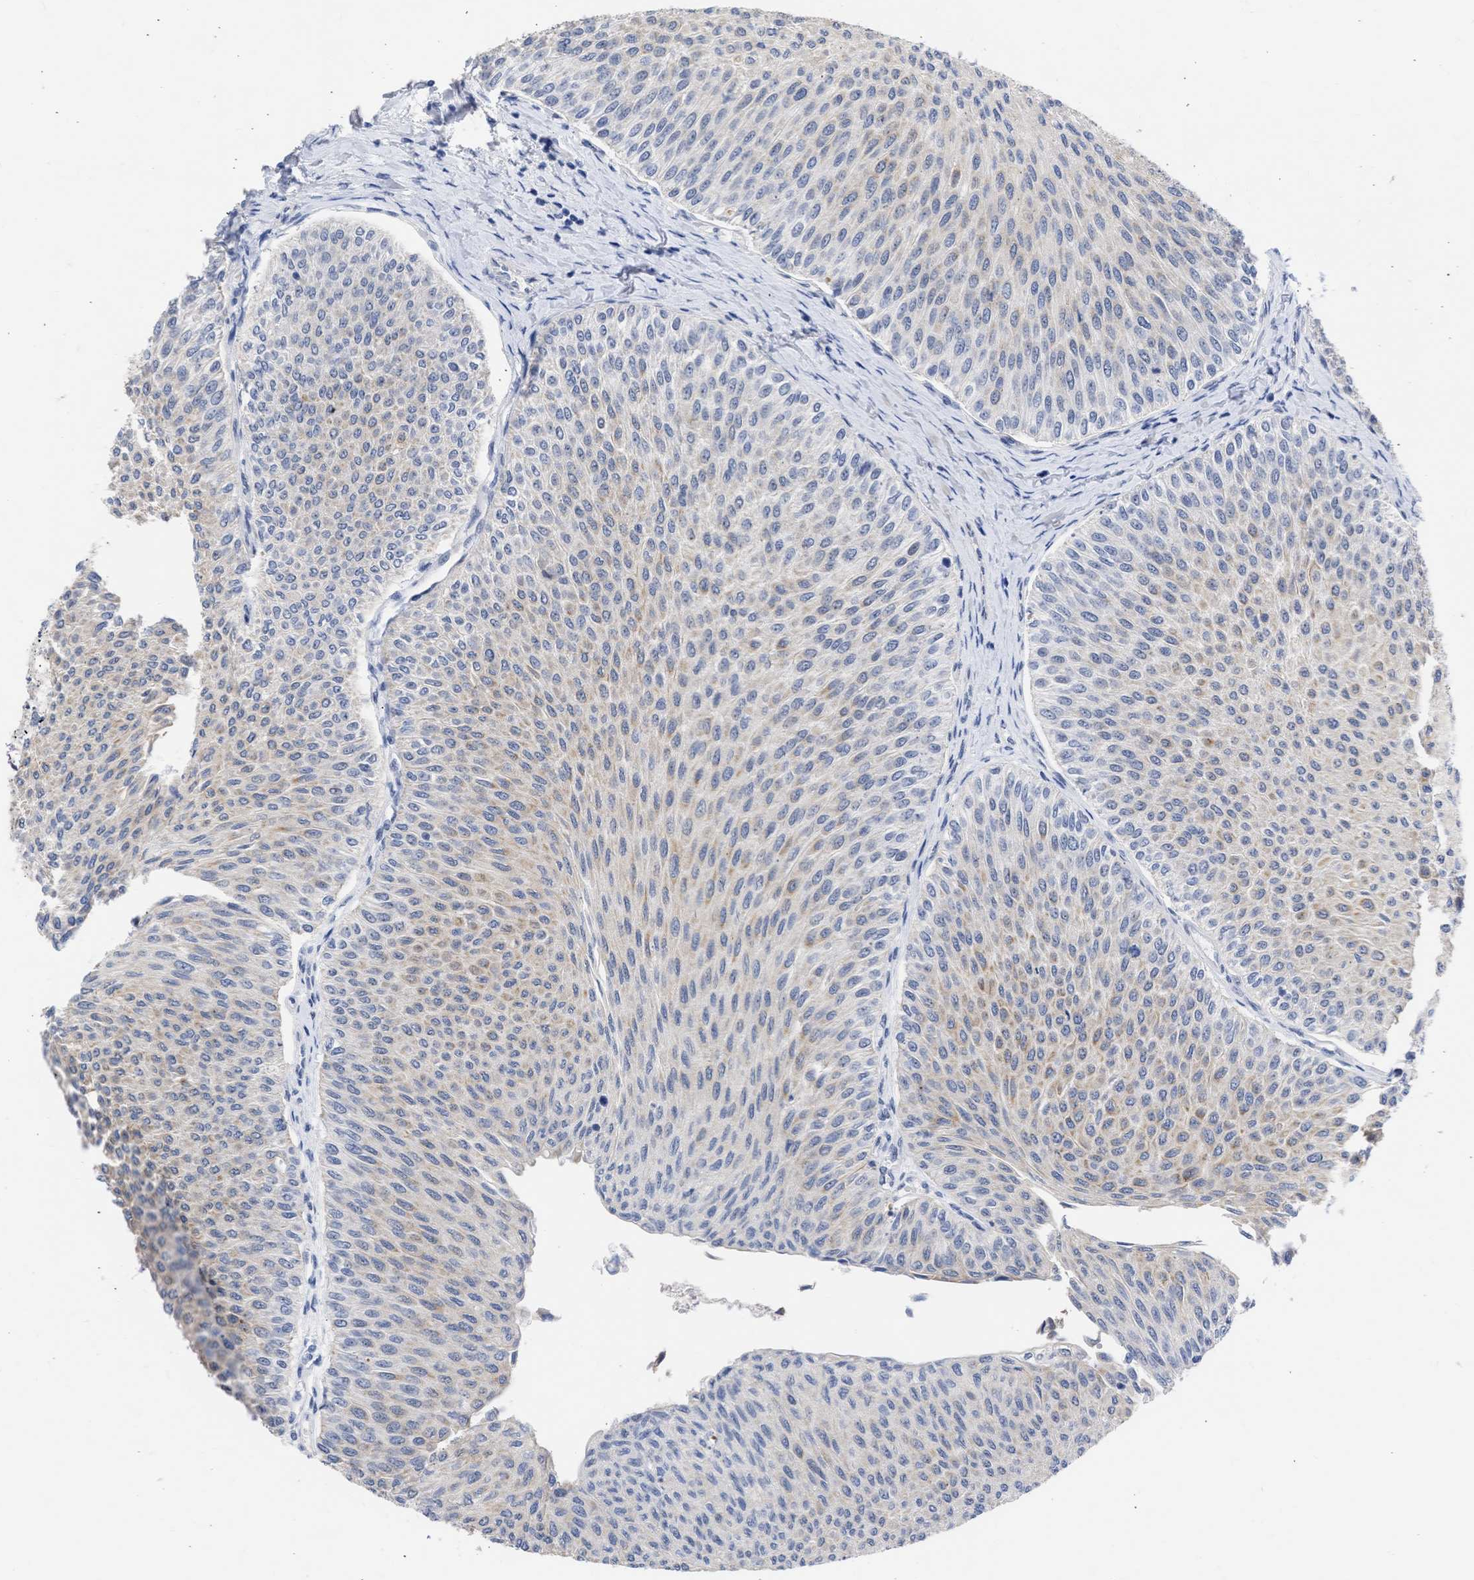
{"staining": {"intensity": "weak", "quantity": "25%-75%", "location": "cytoplasmic/membranous"}, "tissue": "urothelial cancer", "cell_type": "Tumor cells", "image_type": "cancer", "snomed": [{"axis": "morphology", "description": "Urothelial carcinoma, Low grade"}, {"axis": "topography", "description": "Urinary bladder"}], "caption": "Urothelial cancer stained with a brown dye reveals weak cytoplasmic/membranous positive staining in about 25%-75% of tumor cells.", "gene": "DDX41", "patient": {"sex": "male", "age": 78}}